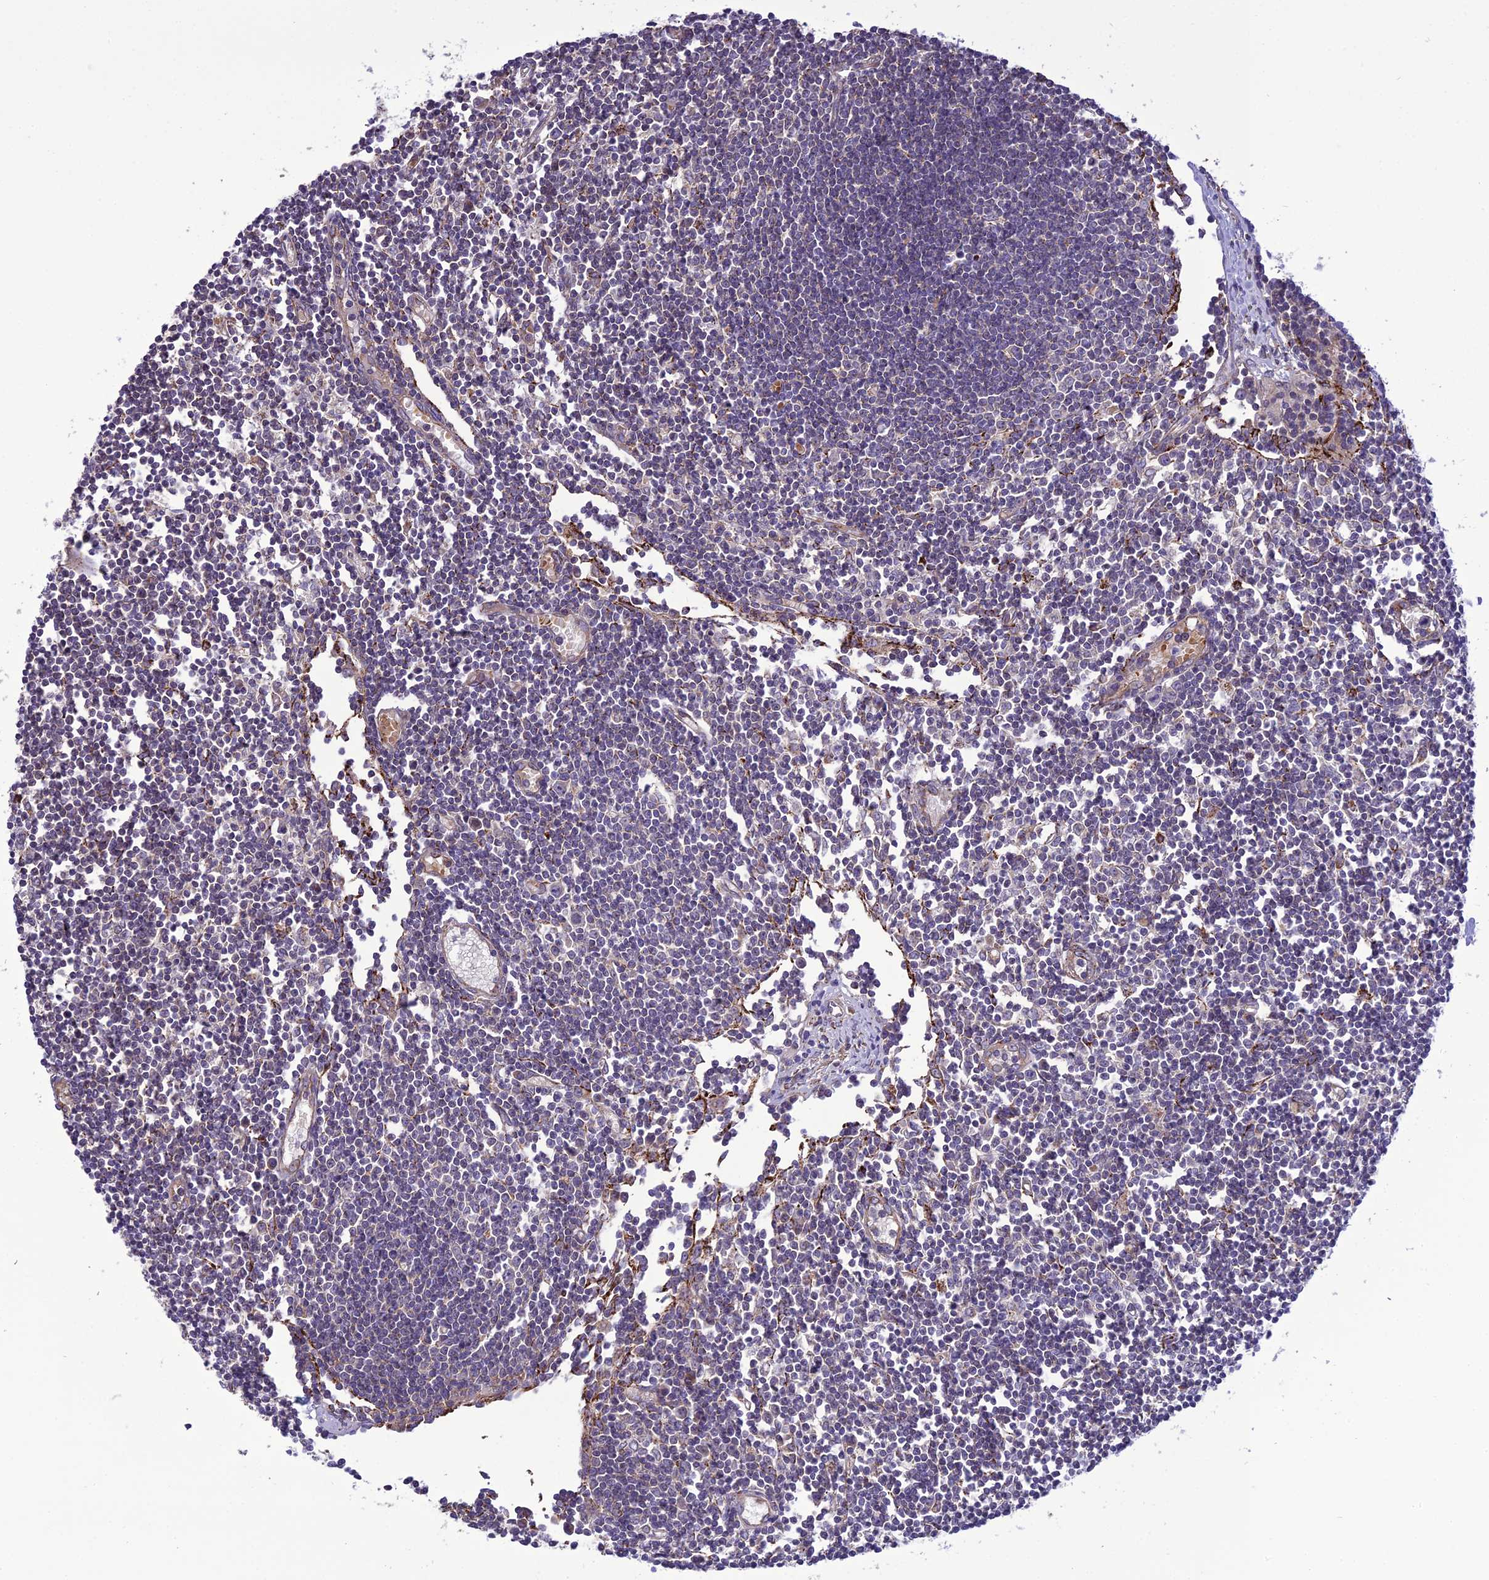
{"staining": {"intensity": "moderate", "quantity": "<25%", "location": "cytoplasmic/membranous"}, "tissue": "lymph node", "cell_type": "Germinal center cells", "image_type": "normal", "snomed": [{"axis": "morphology", "description": "Normal tissue, NOS"}, {"axis": "topography", "description": "Lymph node"}], "caption": "Germinal center cells show low levels of moderate cytoplasmic/membranous staining in approximately <25% of cells in benign lymph node. (DAB (3,3'-diaminobenzidine) IHC, brown staining for protein, blue staining for nuclei).", "gene": "ENSG00000260272", "patient": {"sex": "female", "age": 11}}